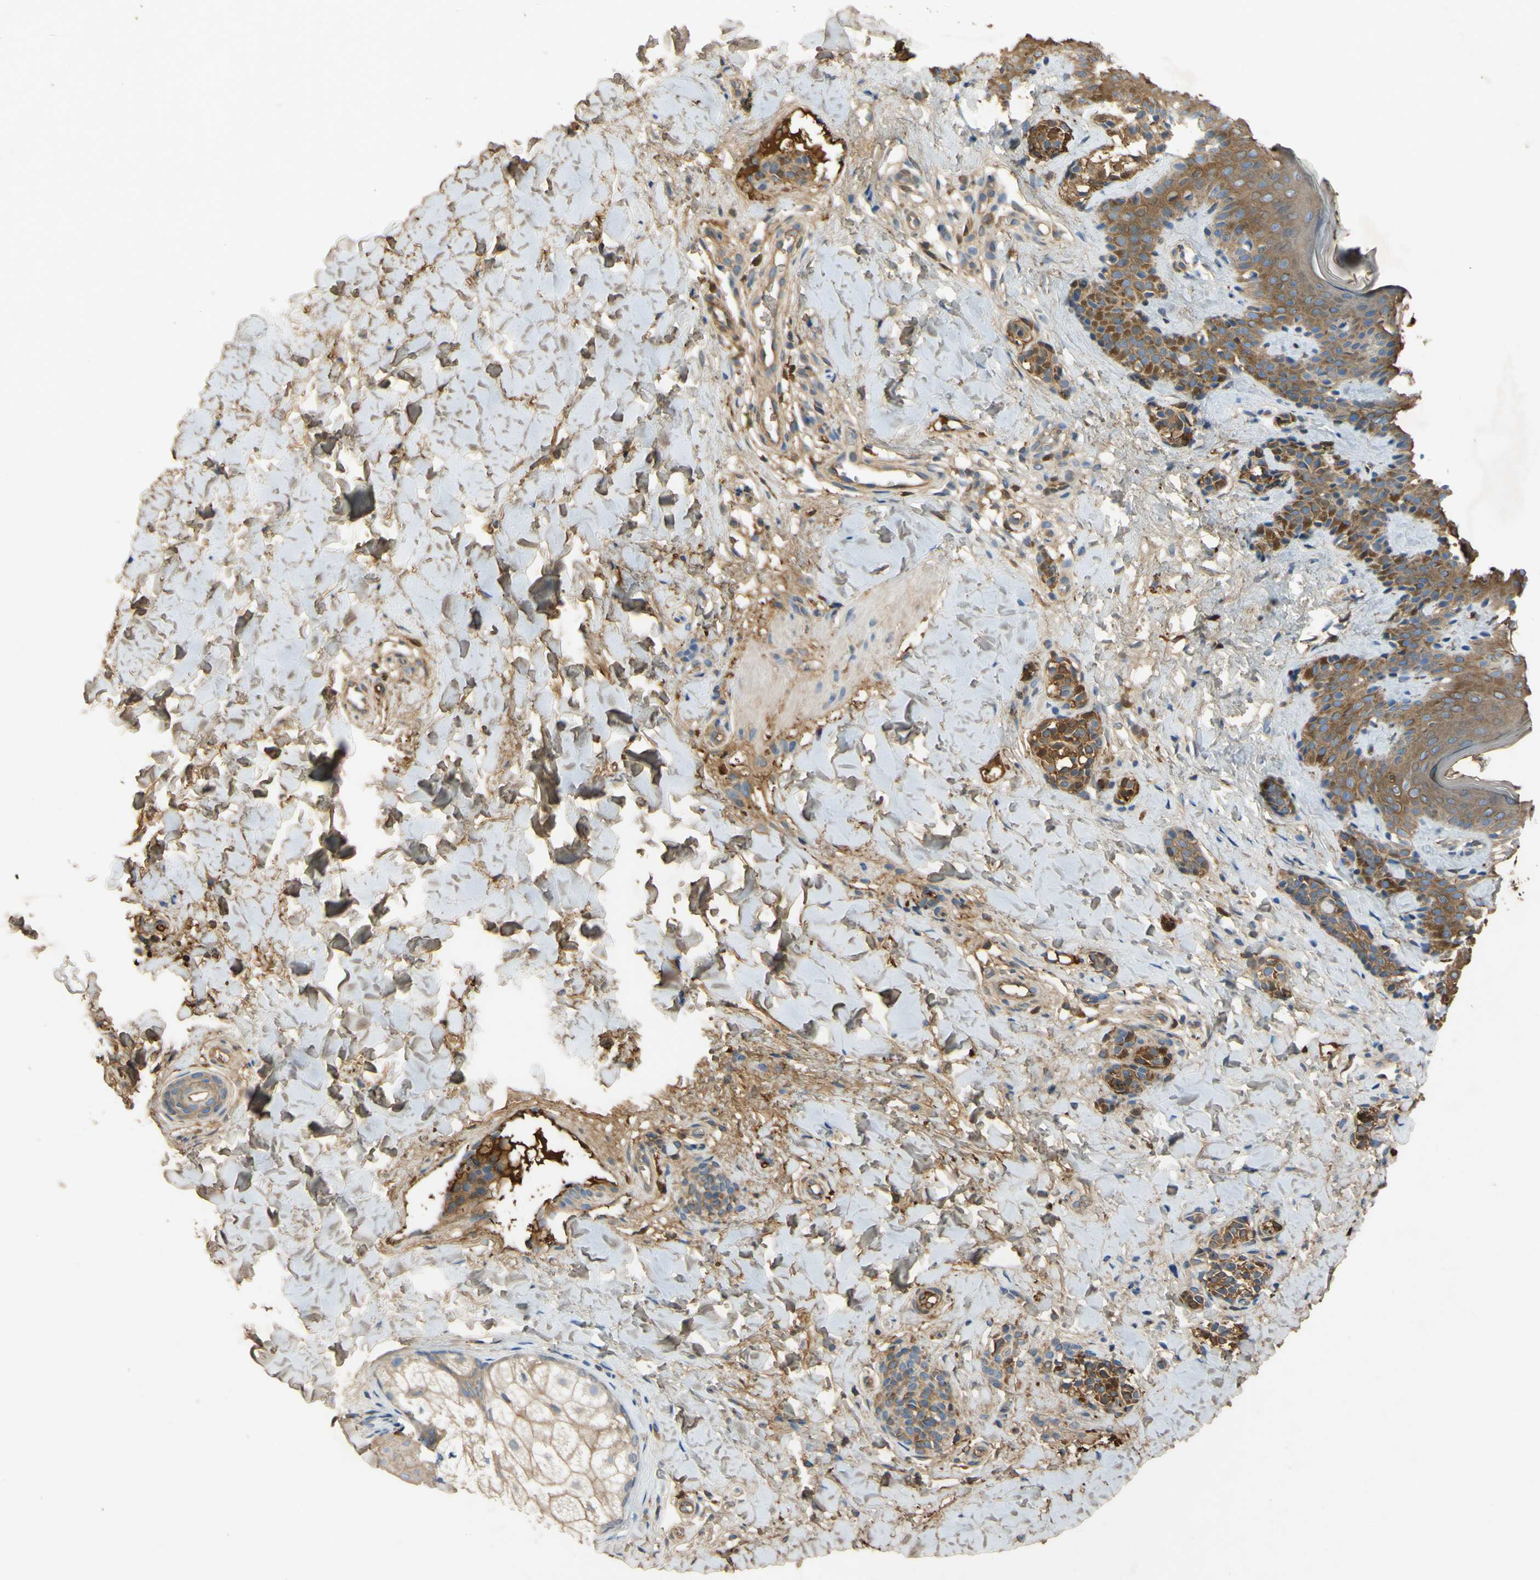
{"staining": {"intensity": "moderate", "quantity": ">75%", "location": "cytoplasmic/membranous"}, "tissue": "skin", "cell_type": "Fibroblasts", "image_type": "normal", "snomed": [{"axis": "morphology", "description": "Normal tissue, NOS"}, {"axis": "topography", "description": "Skin"}], "caption": "Skin stained with DAB (3,3'-diaminobenzidine) immunohistochemistry (IHC) reveals medium levels of moderate cytoplasmic/membranous expression in about >75% of fibroblasts.", "gene": "TIMP2", "patient": {"sex": "male", "age": 16}}